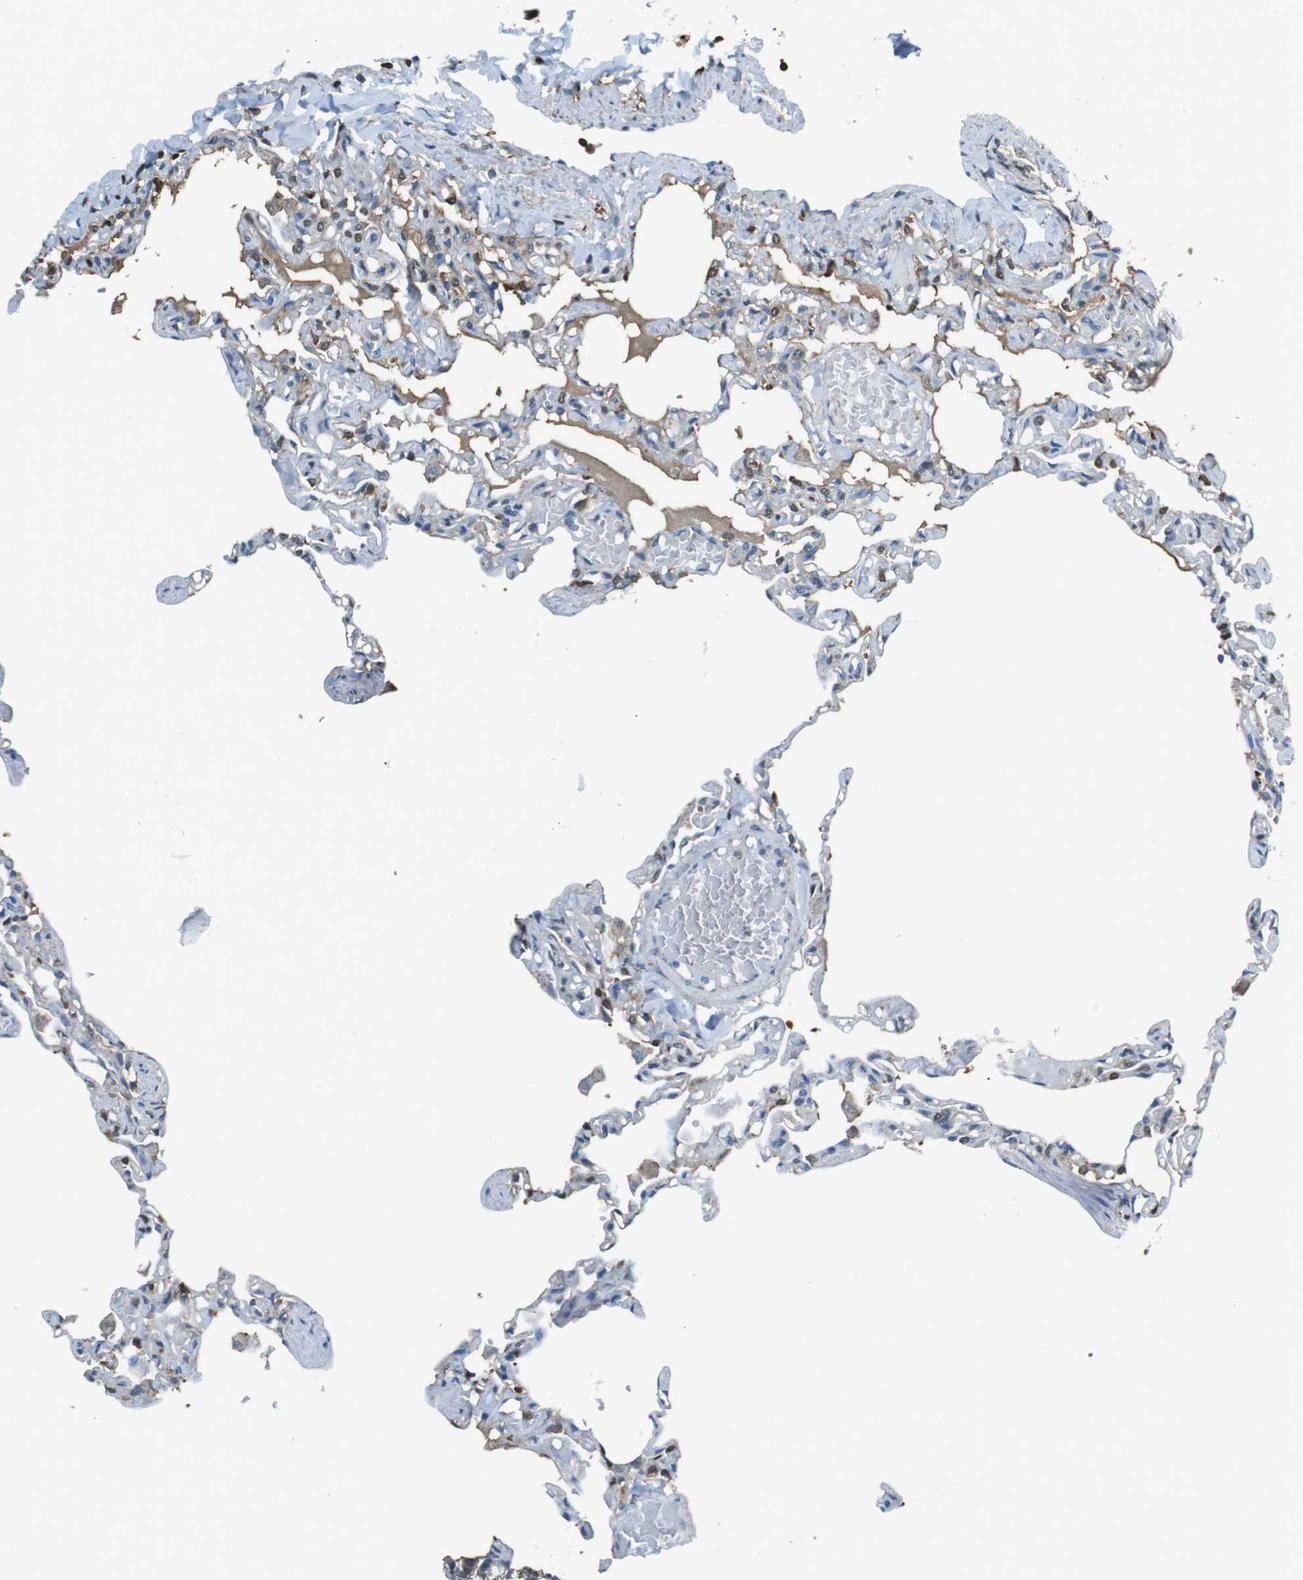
{"staining": {"intensity": "strong", "quantity": "<25%", "location": "cytoplasmic/membranous,nuclear"}, "tissue": "lung", "cell_type": "Alveolar cells", "image_type": "normal", "snomed": [{"axis": "morphology", "description": "Normal tissue, NOS"}, {"axis": "topography", "description": "Lung"}], "caption": "Immunohistochemical staining of unremarkable human lung reveals medium levels of strong cytoplasmic/membranous,nuclear positivity in approximately <25% of alveolar cells. The staining is performed using DAB brown chromogen to label protein expression. The nuclei are counter-stained blue using hematoxylin.", "gene": "TWSG1", "patient": {"sex": "male", "age": 21}}